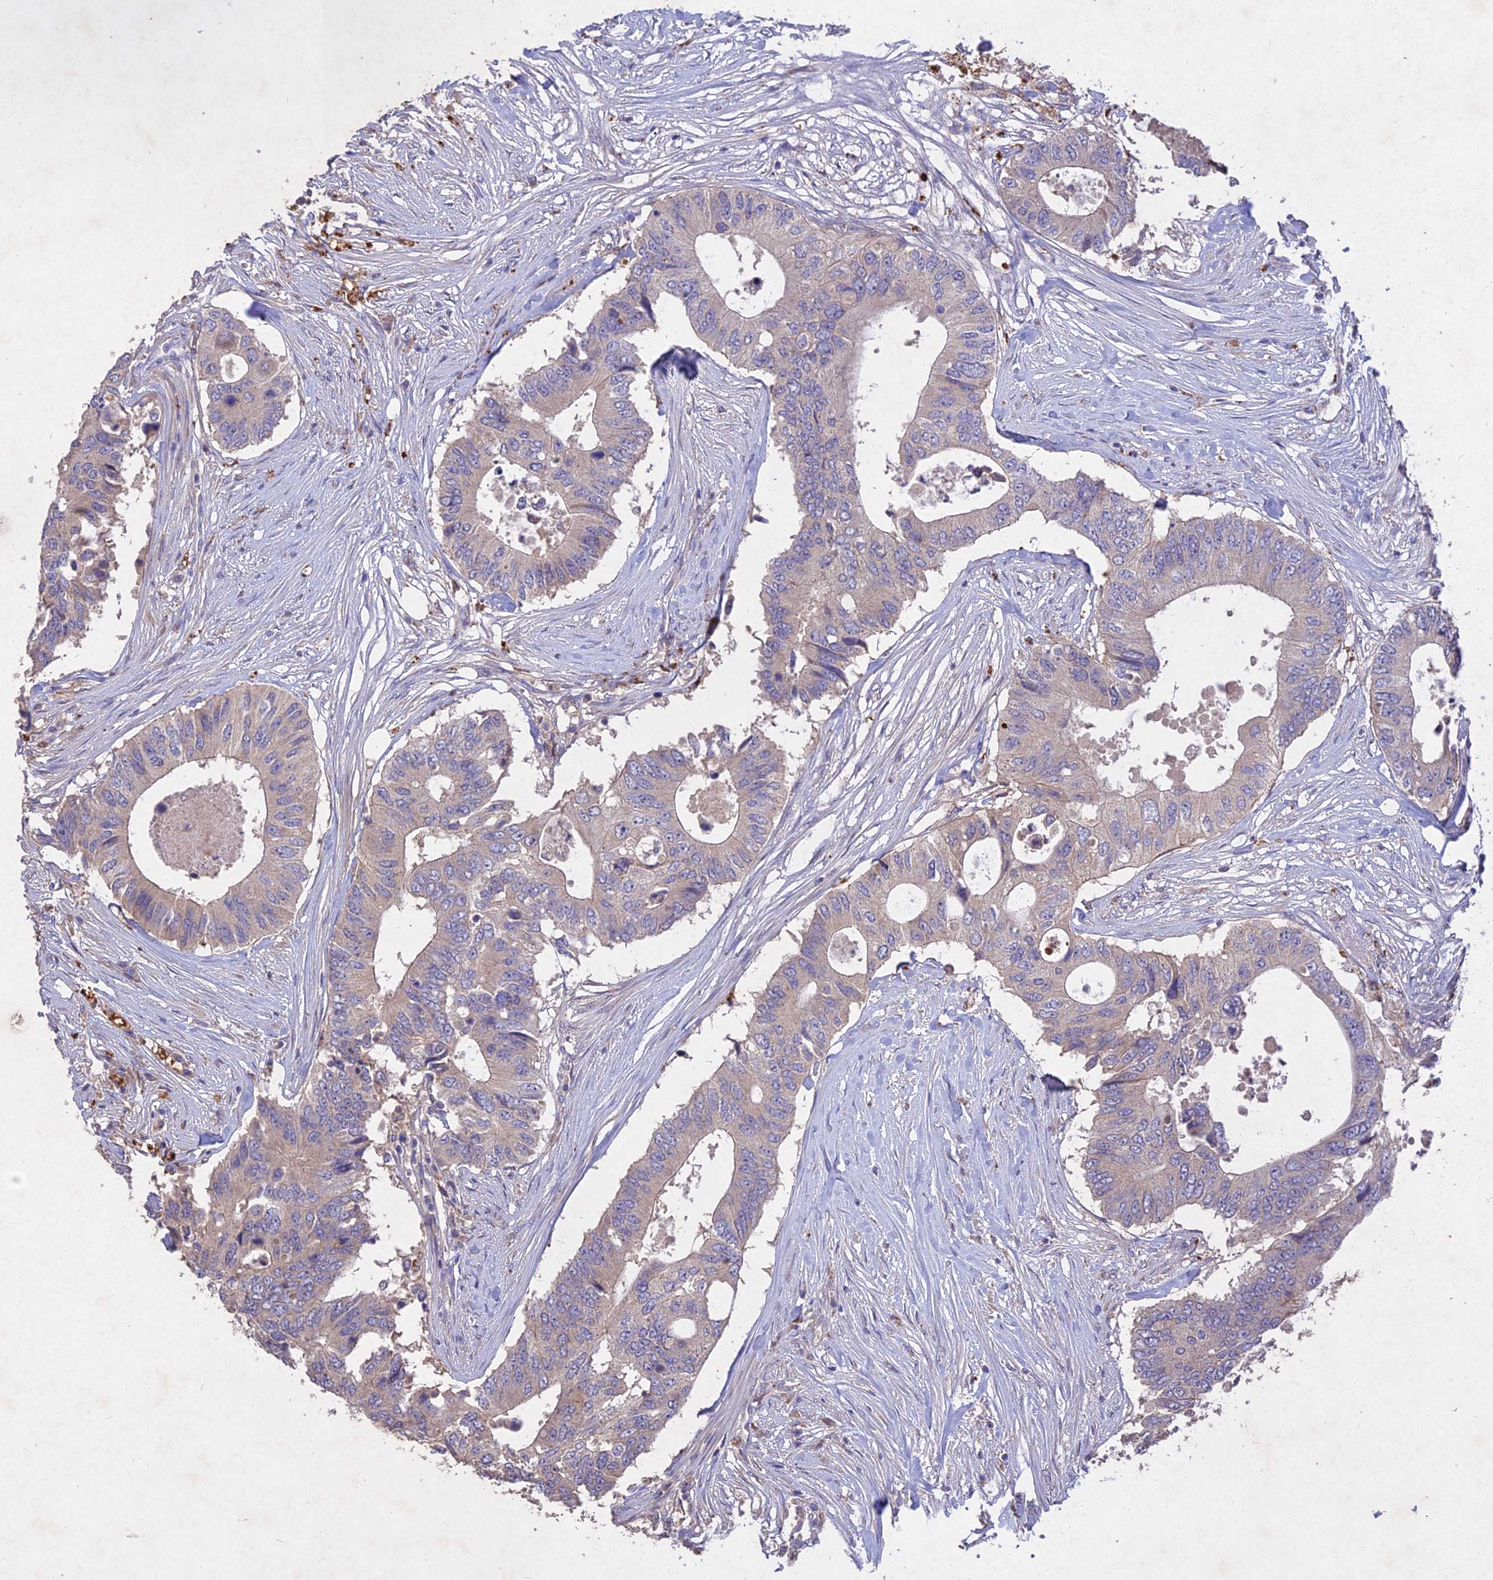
{"staining": {"intensity": "negative", "quantity": "none", "location": "none"}, "tissue": "colorectal cancer", "cell_type": "Tumor cells", "image_type": "cancer", "snomed": [{"axis": "morphology", "description": "Adenocarcinoma, NOS"}, {"axis": "topography", "description": "Colon"}], "caption": "Colorectal cancer stained for a protein using IHC displays no positivity tumor cells.", "gene": "SLC26A4", "patient": {"sex": "male", "age": 71}}